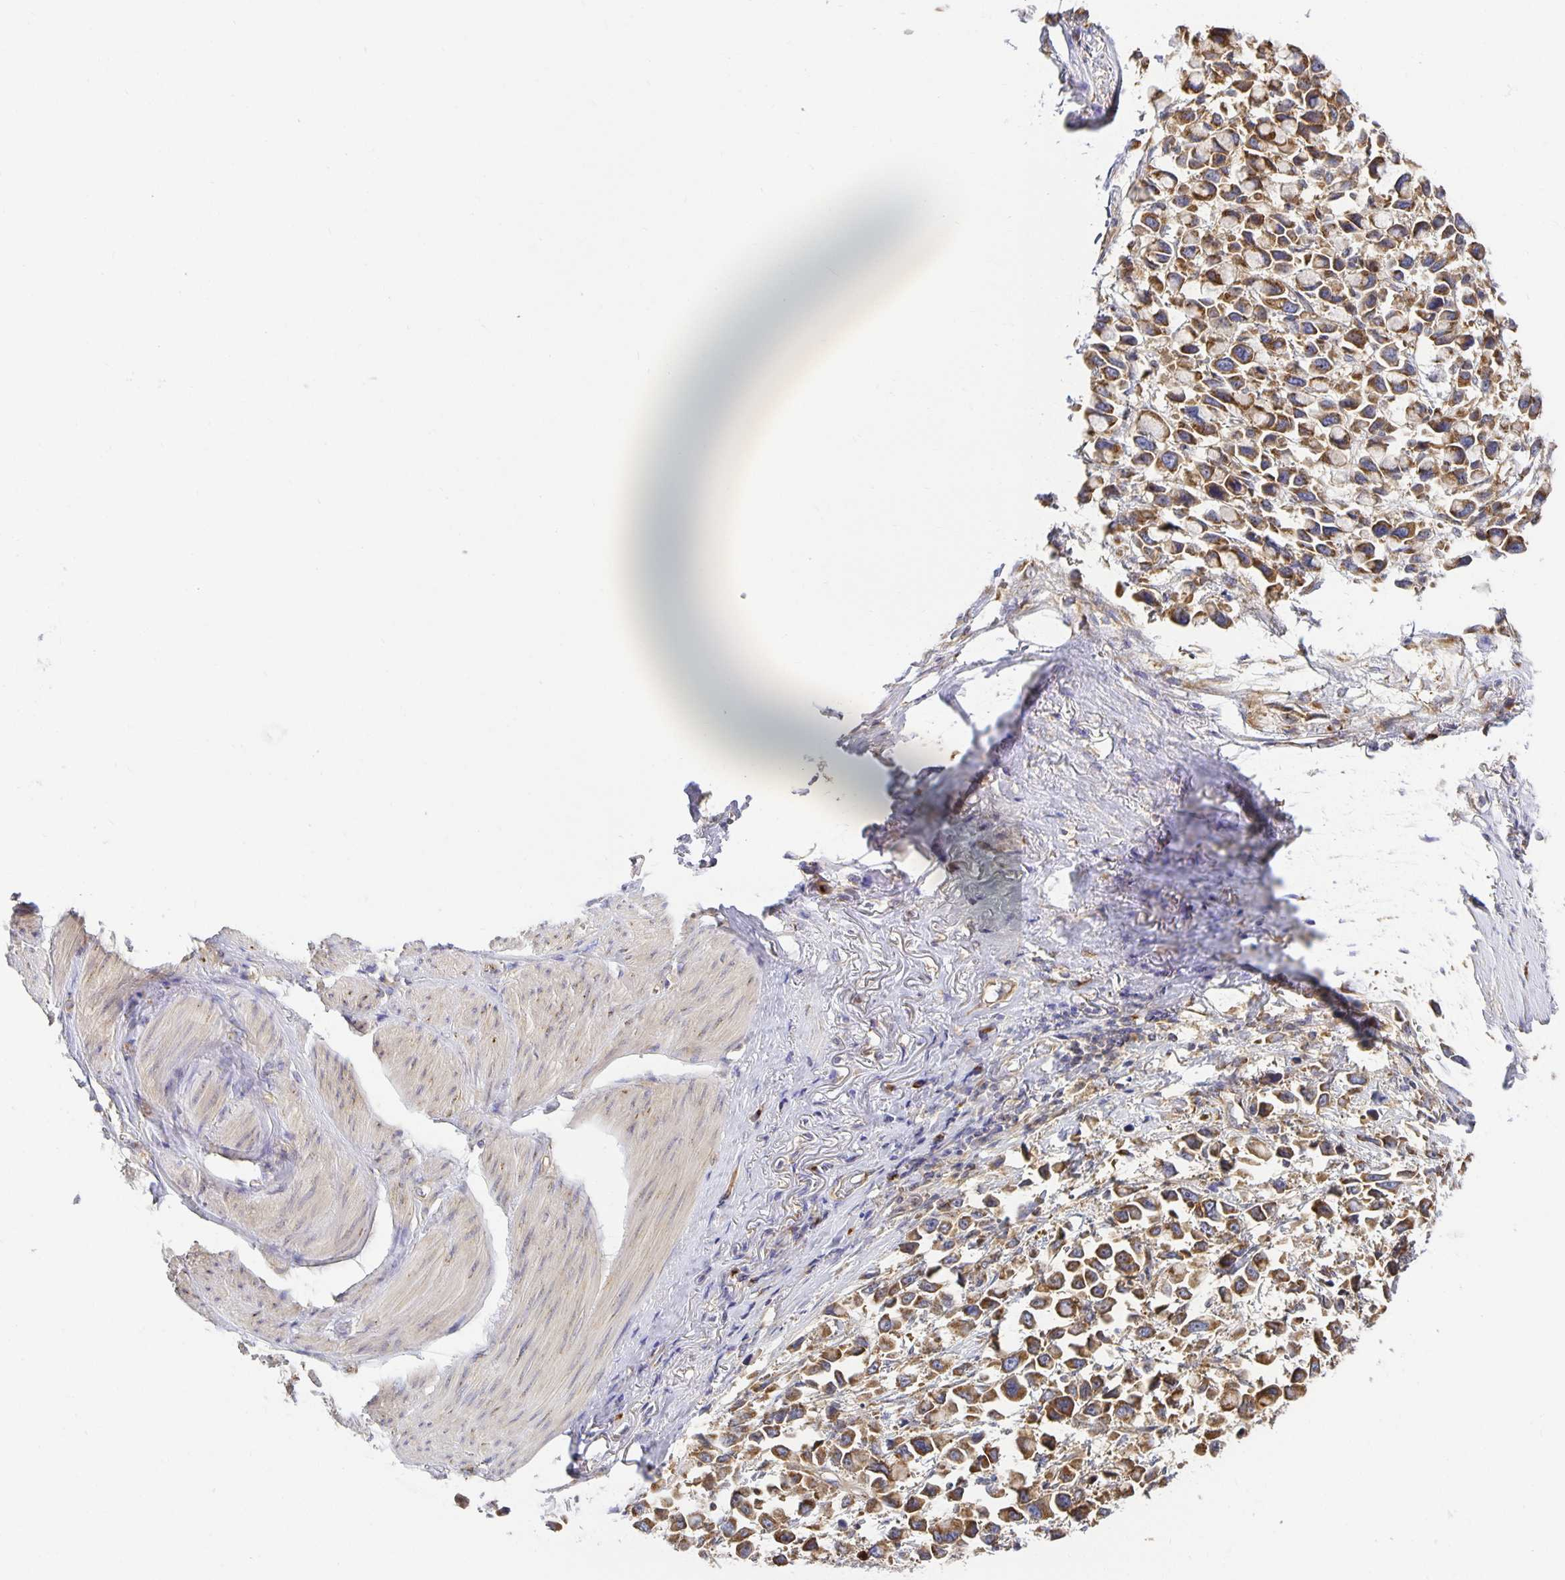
{"staining": {"intensity": "strong", "quantity": ">75%", "location": "cytoplasmic/membranous"}, "tissue": "stomach cancer", "cell_type": "Tumor cells", "image_type": "cancer", "snomed": [{"axis": "morphology", "description": "Adenocarcinoma, NOS"}, {"axis": "topography", "description": "Stomach"}], "caption": "Human stomach cancer stained with a protein marker demonstrates strong staining in tumor cells.", "gene": "USO1", "patient": {"sex": "female", "age": 81}}